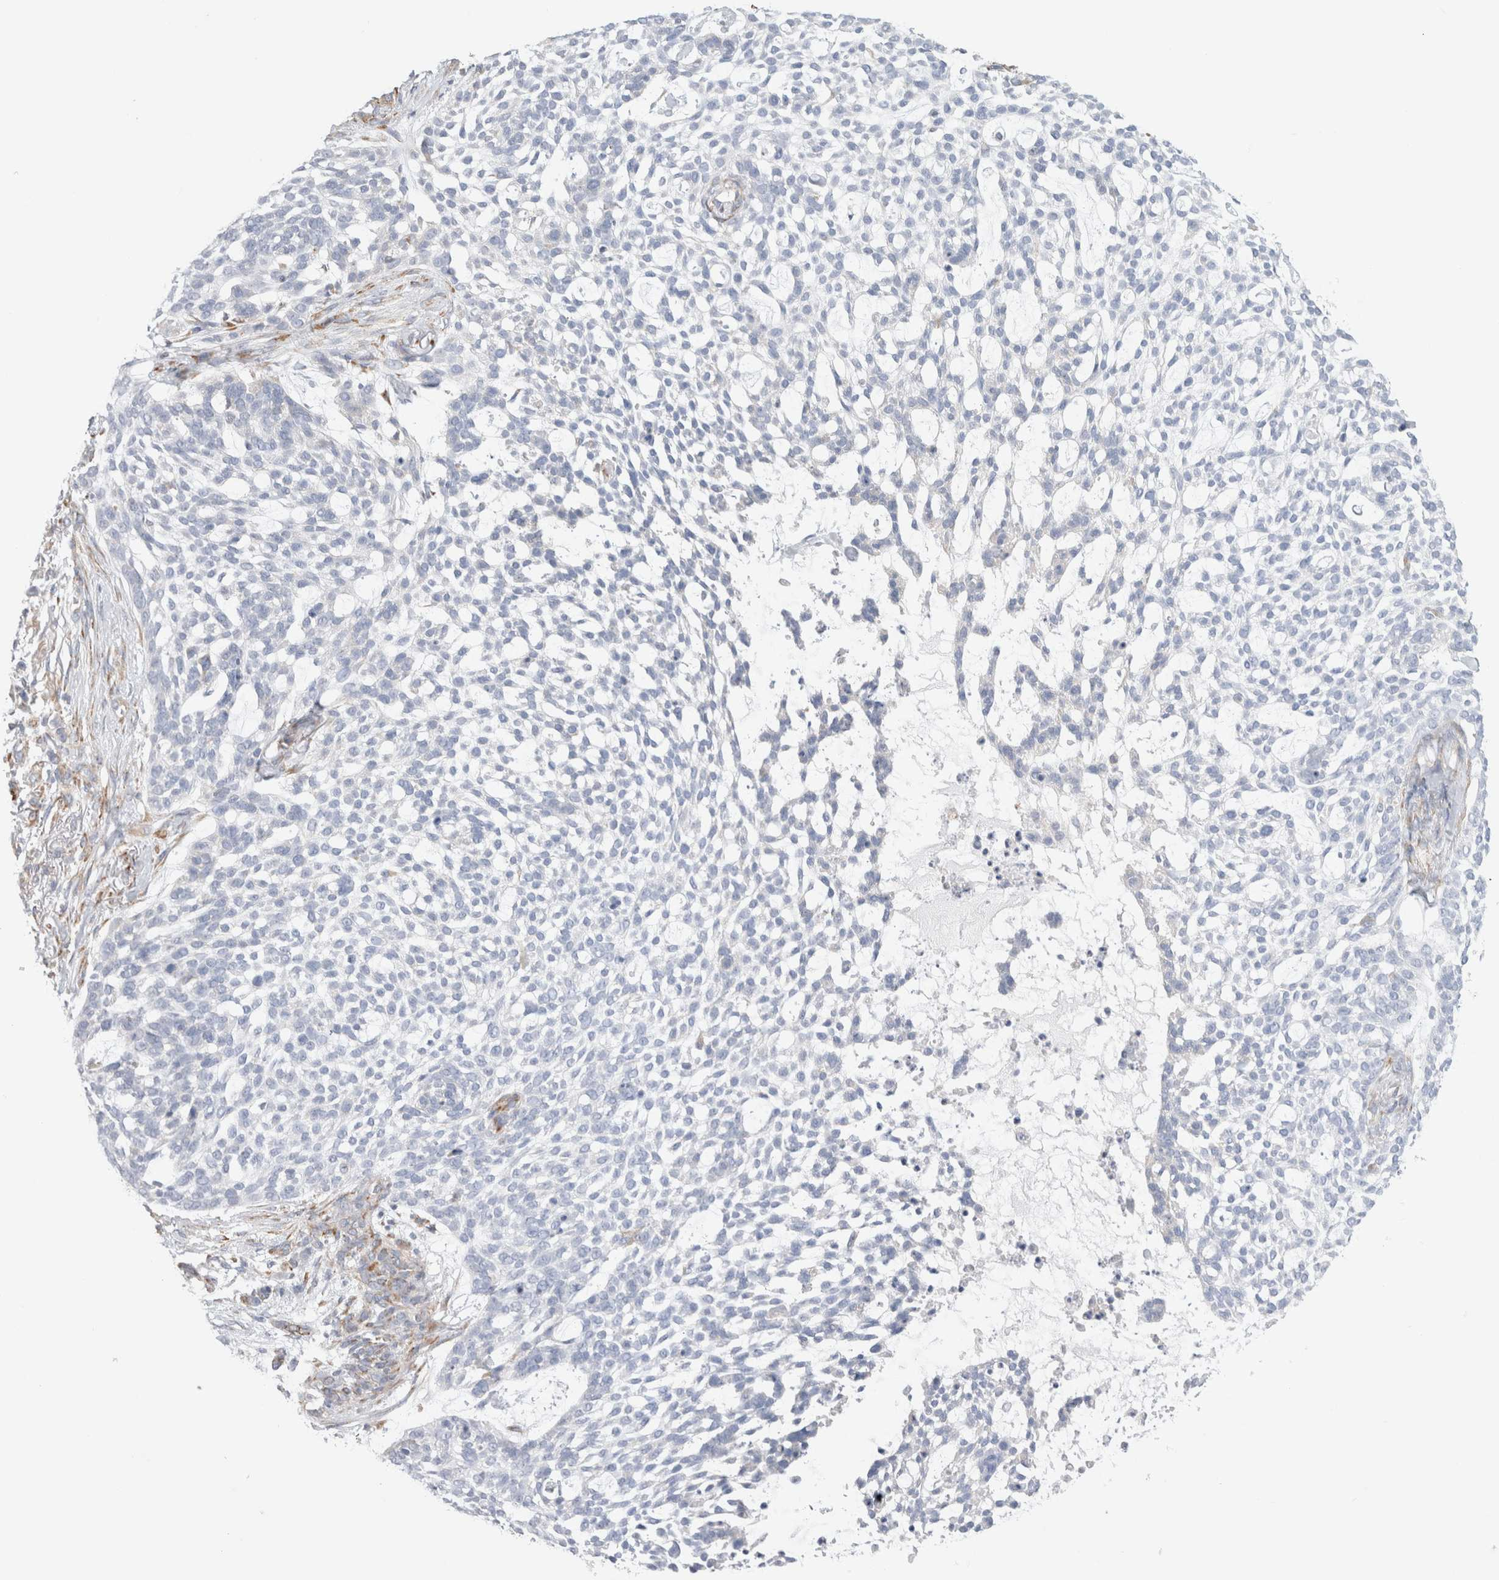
{"staining": {"intensity": "negative", "quantity": "none", "location": "none"}, "tissue": "skin cancer", "cell_type": "Tumor cells", "image_type": "cancer", "snomed": [{"axis": "morphology", "description": "Basal cell carcinoma"}, {"axis": "topography", "description": "Skin"}], "caption": "This histopathology image is of skin cancer stained with immunohistochemistry (IHC) to label a protein in brown with the nuclei are counter-stained blue. There is no staining in tumor cells.", "gene": "CNPY4", "patient": {"sex": "female", "age": 64}}